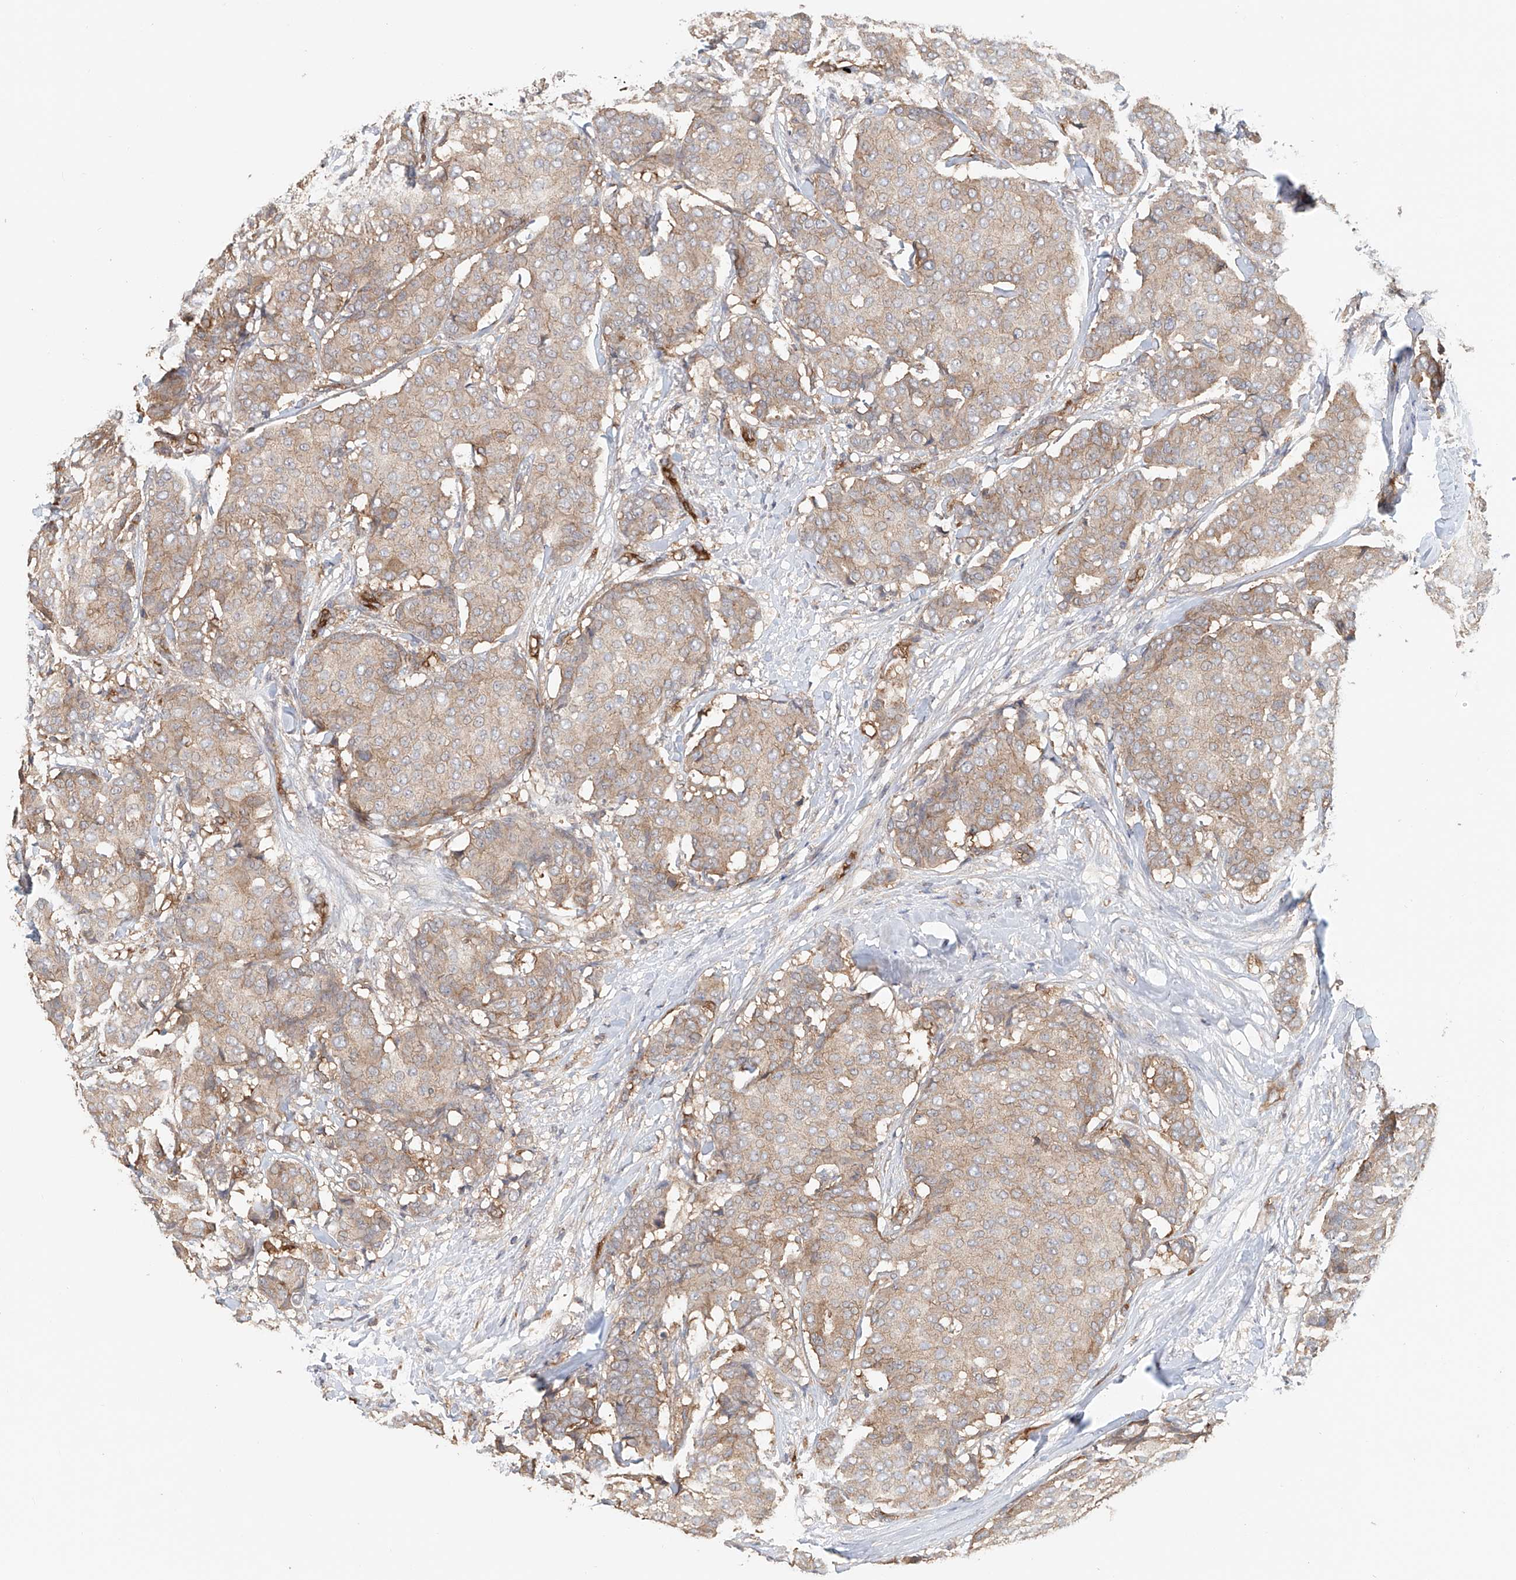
{"staining": {"intensity": "weak", "quantity": ">75%", "location": "cytoplasmic/membranous"}, "tissue": "breast cancer", "cell_type": "Tumor cells", "image_type": "cancer", "snomed": [{"axis": "morphology", "description": "Duct carcinoma"}, {"axis": "topography", "description": "Breast"}], "caption": "Weak cytoplasmic/membranous positivity for a protein is identified in about >75% of tumor cells of invasive ductal carcinoma (breast) using immunohistochemistry (IHC).", "gene": "FRYL", "patient": {"sex": "female", "age": 75}}